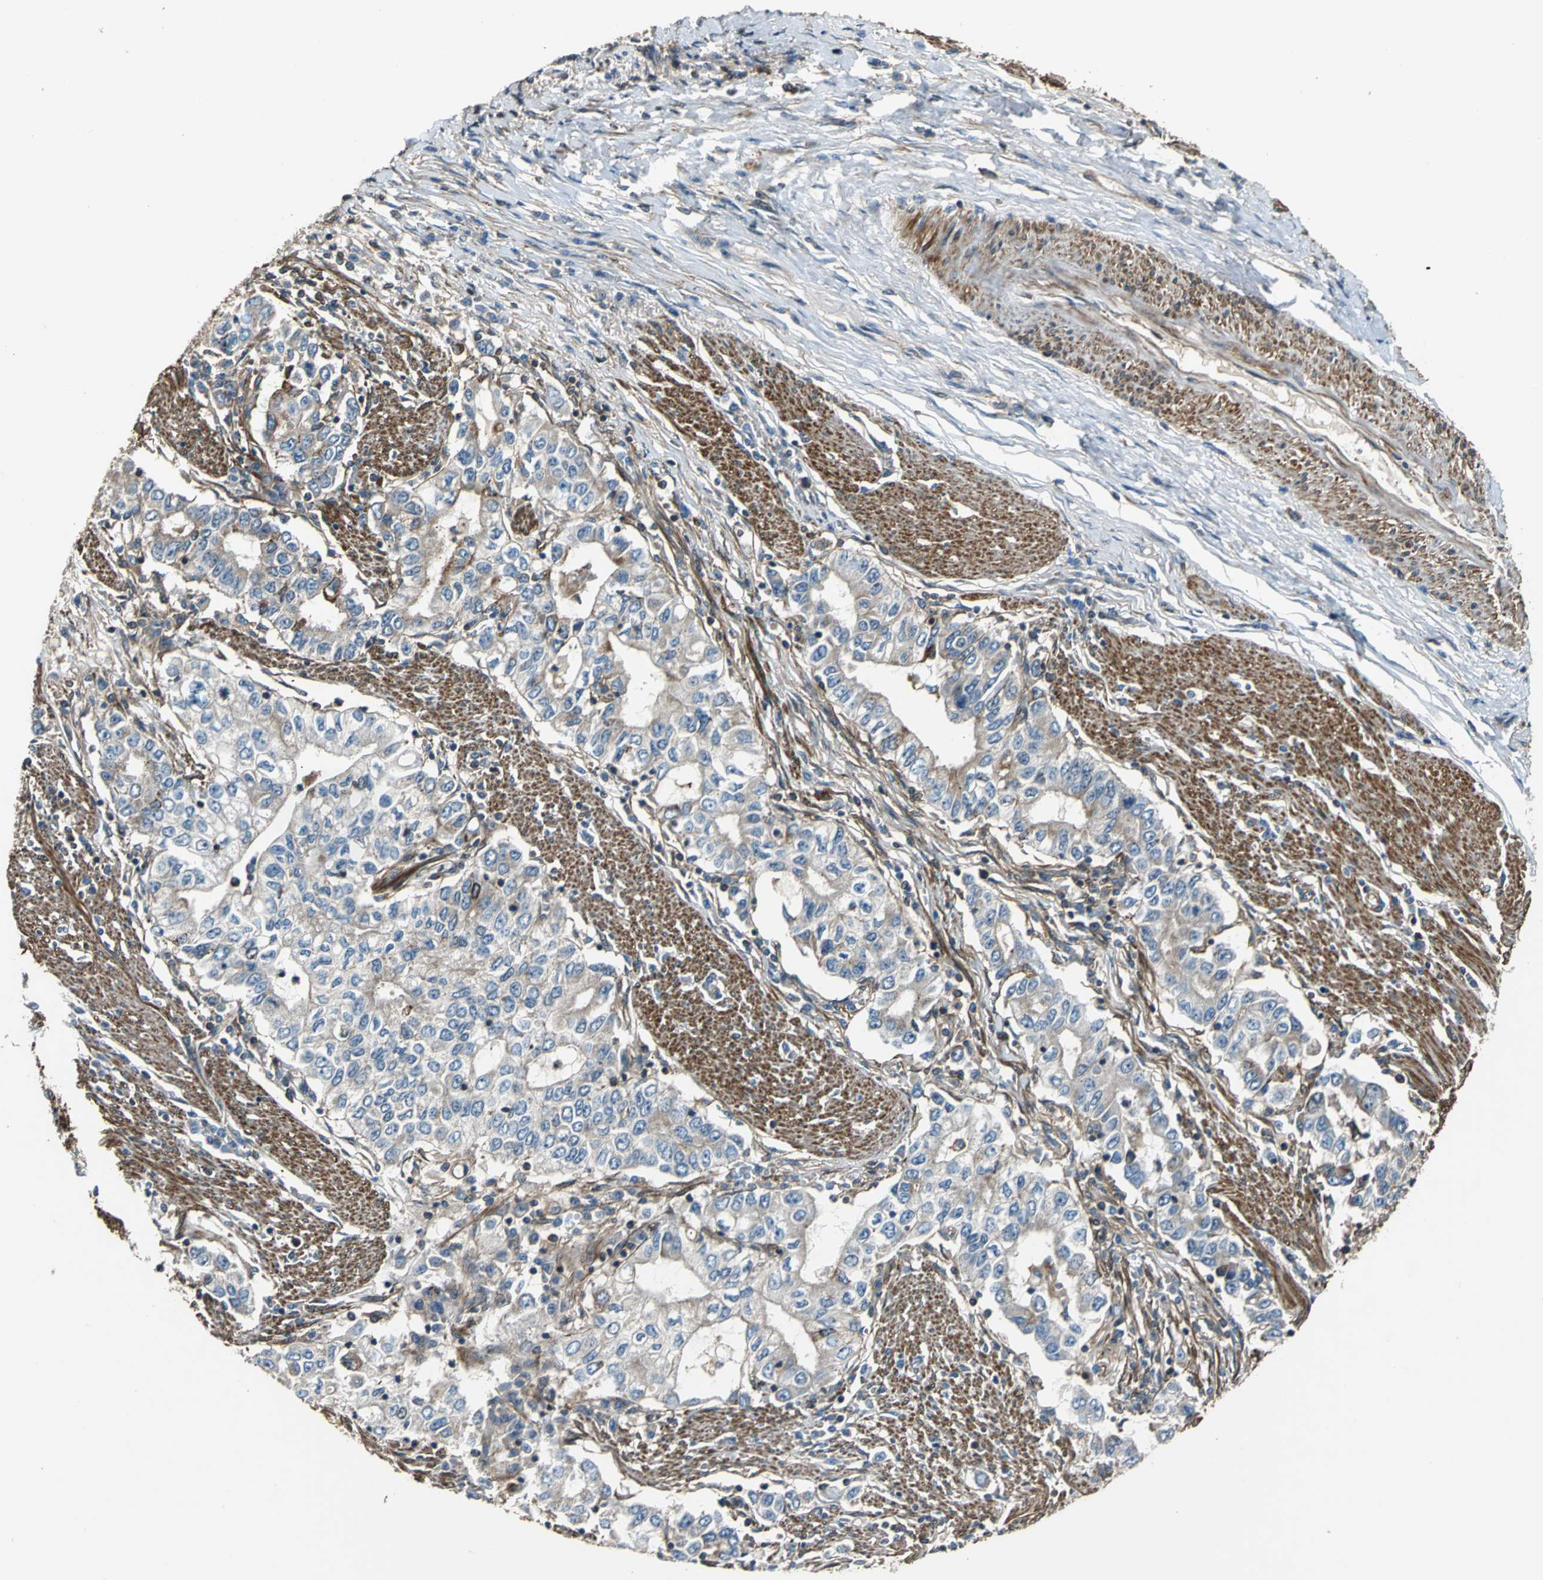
{"staining": {"intensity": "moderate", "quantity": "25%-75%", "location": "cytoplasmic/membranous"}, "tissue": "stomach cancer", "cell_type": "Tumor cells", "image_type": "cancer", "snomed": [{"axis": "morphology", "description": "Adenocarcinoma, NOS"}, {"axis": "topography", "description": "Stomach, lower"}], "caption": "High-power microscopy captured an IHC histopathology image of adenocarcinoma (stomach), revealing moderate cytoplasmic/membranous staining in approximately 25%-75% of tumor cells.", "gene": "PARVA", "patient": {"sex": "female", "age": 72}}